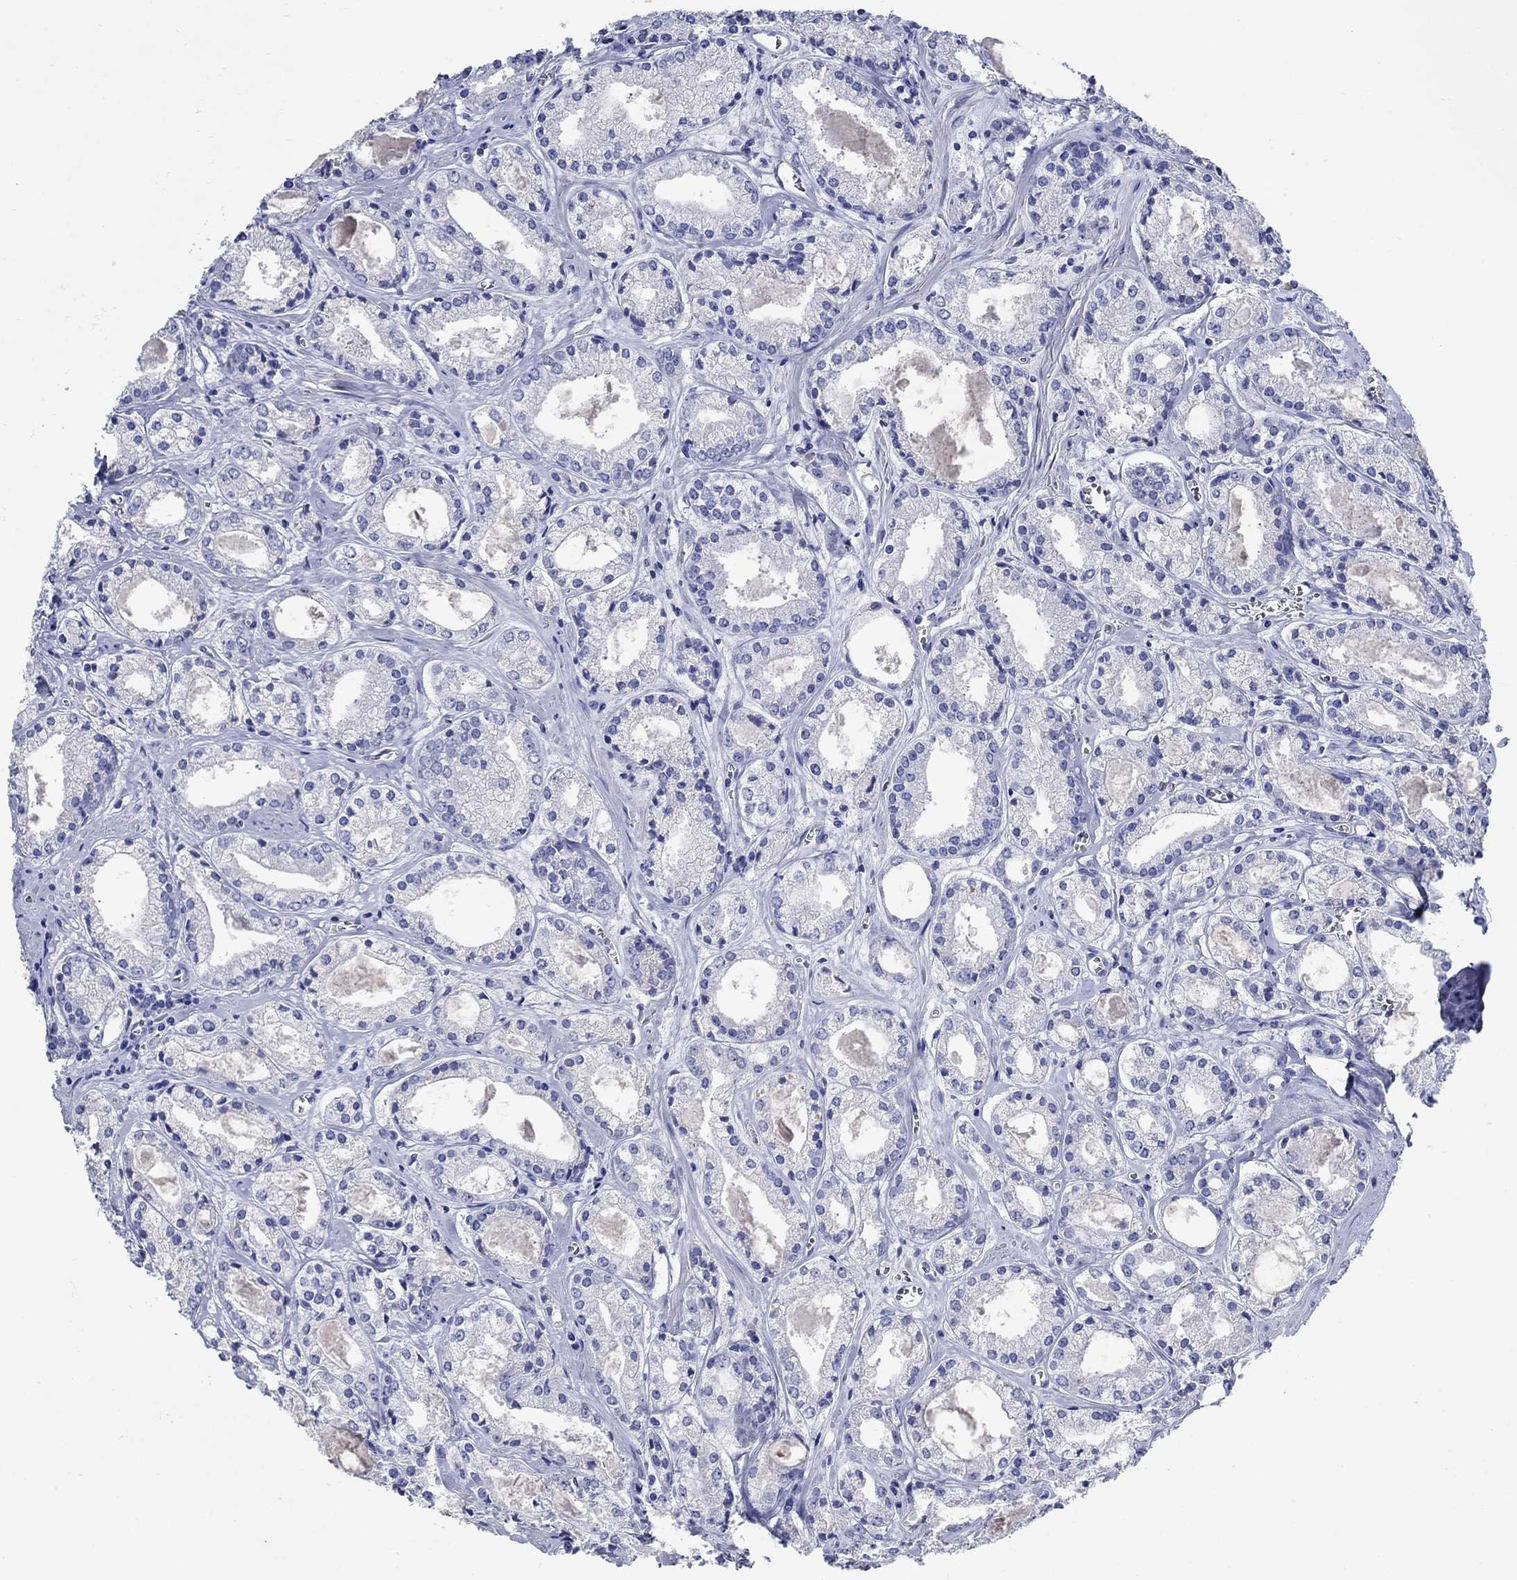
{"staining": {"intensity": "negative", "quantity": "none", "location": "none"}, "tissue": "prostate cancer", "cell_type": "Tumor cells", "image_type": "cancer", "snomed": [{"axis": "morphology", "description": "Adenocarcinoma, NOS"}, {"axis": "topography", "description": "Prostate"}], "caption": "This is an immunohistochemistry image of human prostate adenocarcinoma. There is no expression in tumor cells.", "gene": "TRIM16", "patient": {"sex": "male", "age": 72}}